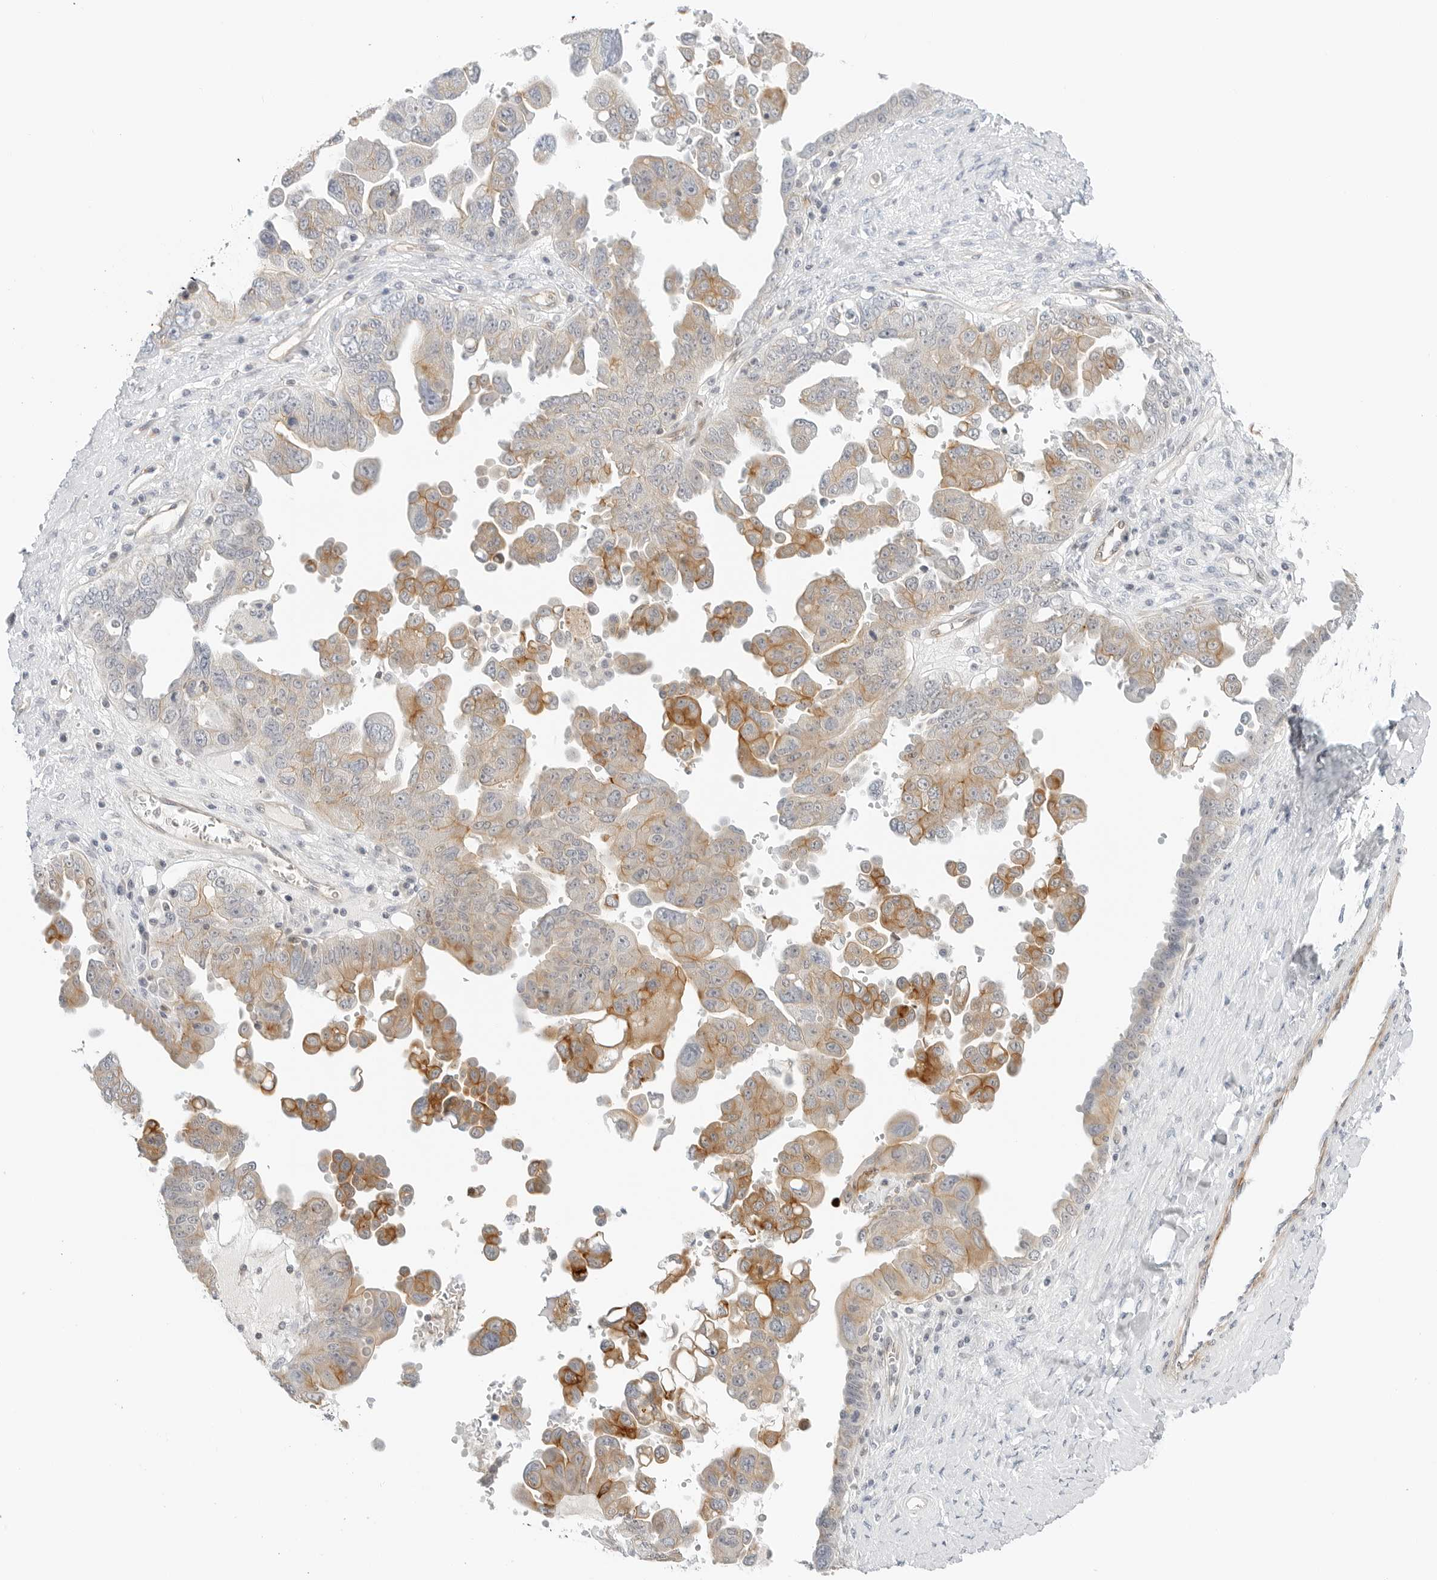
{"staining": {"intensity": "moderate", "quantity": "25%-75%", "location": "cytoplasmic/membranous"}, "tissue": "ovarian cancer", "cell_type": "Tumor cells", "image_type": "cancer", "snomed": [{"axis": "morphology", "description": "Carcinoma, endometroid"}, {"axis": "topography", "description": "Ovary"}], "caption": "Protein expression analysis of human ovarian endometroid carcinoma reveals moderate cytoplasmic/membranous staining in about 25%-75% of tumor cells. The staining was performed using DAB (3,3'-diaminobenzidine) to visualize the protein expression in brown, while the nuclei were stained in blue with hematoxylin (Magnification: 20x).", "gene": "IQCC", "patient": {"sex": "female", "age": 62}}